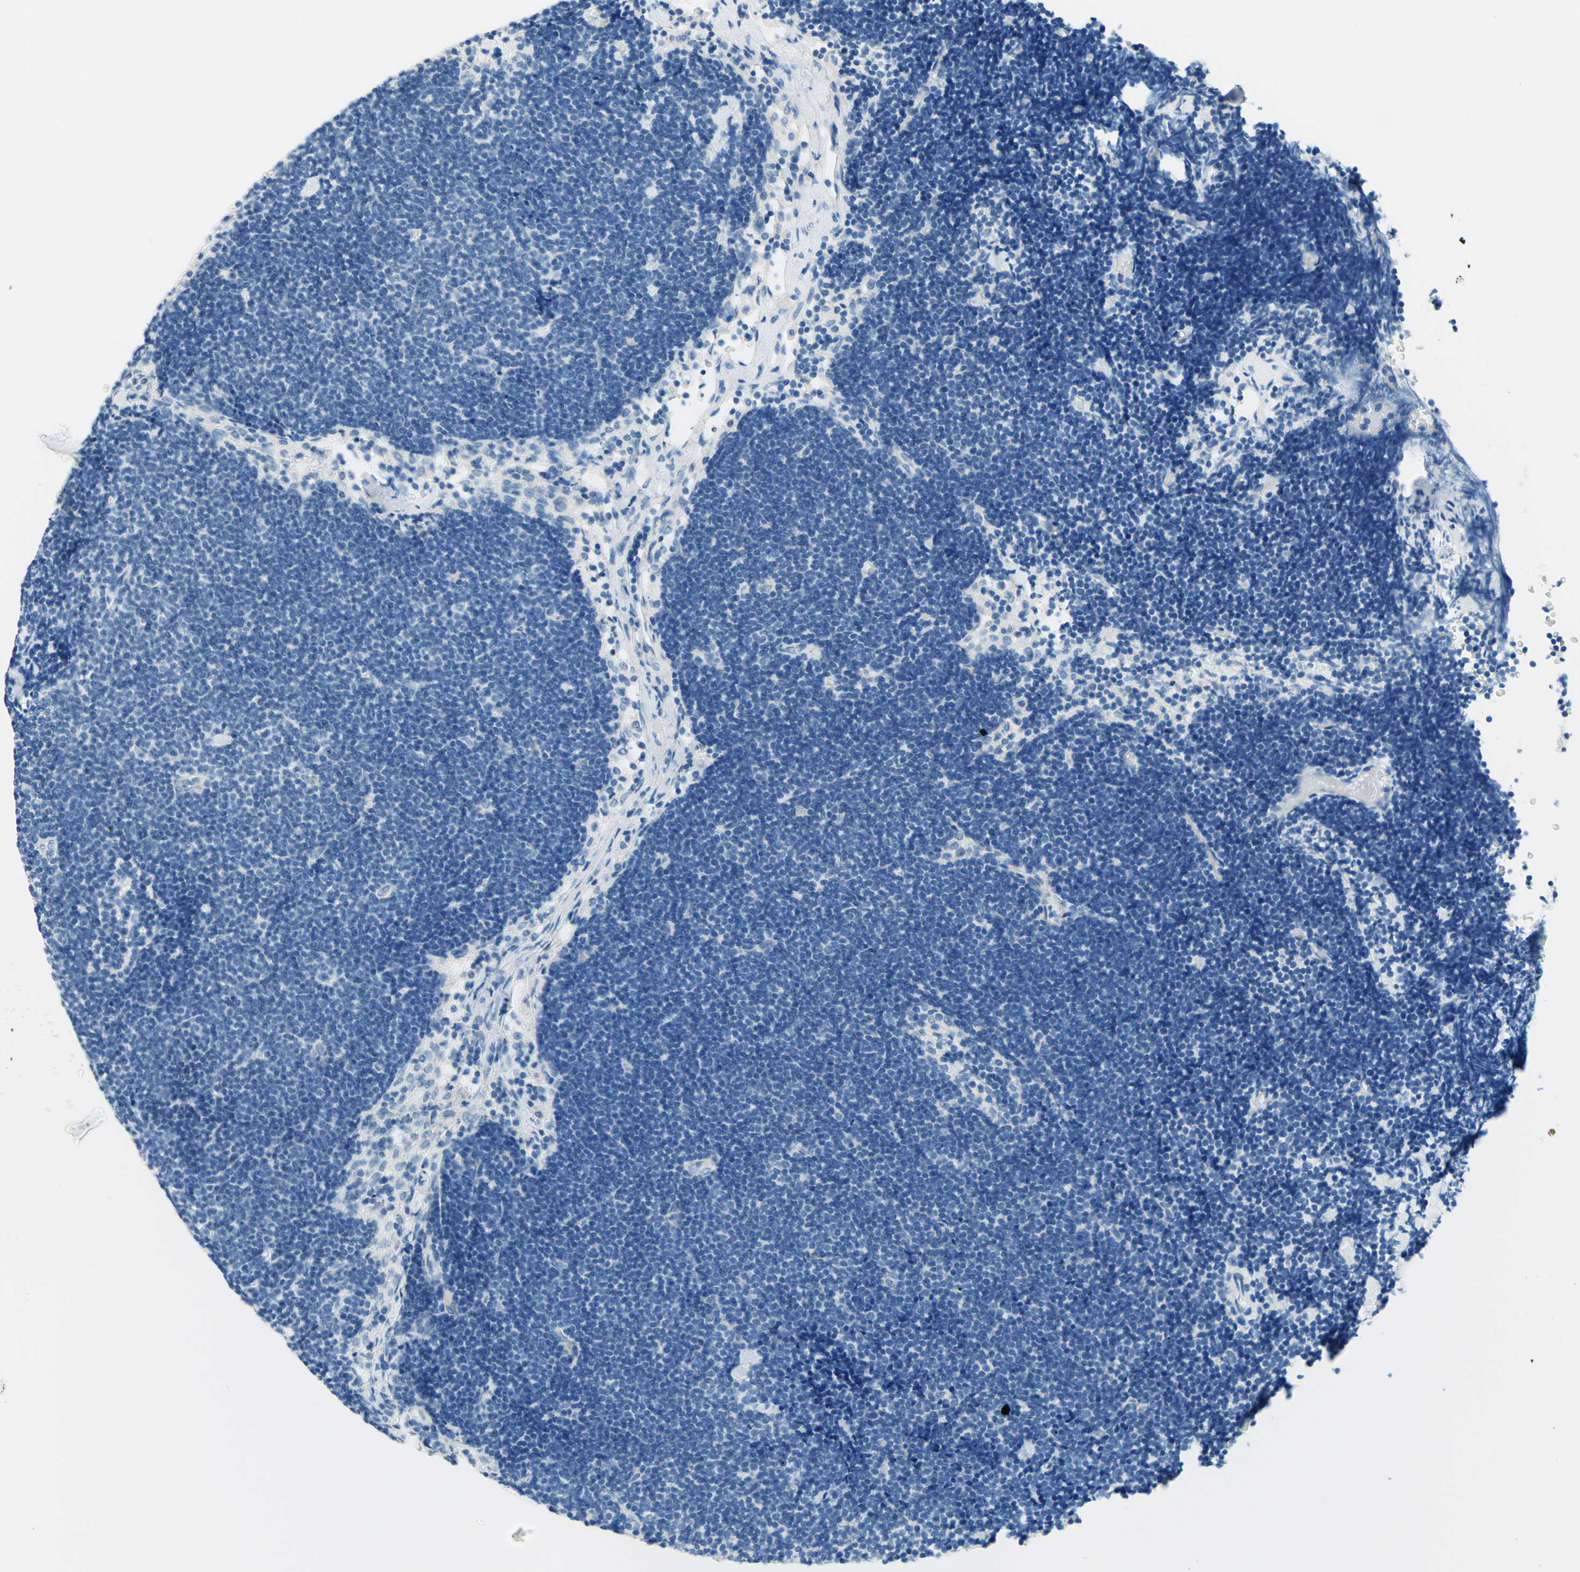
{"staining": {"intensity": "negative", "quantity": "none", "location": "none"}, "tissue": "lymph node", "cell_type": "Germinal center cells", "image_type": "normal", "snomed": [{"axis": "morphology", "description": "Normal tissue, NOS"}, {"axis": "topography", "description": "Lymph node"}], "caption": "Benign lymph node was stained to show a protein in brown. There is no significant expression in germinal center cells. (DAB (3,3'-diaminobenzidine) immunohistochemistry, high magnification).", "gene": "PASD1", "patient": {"sex": "male", "age": 63}}